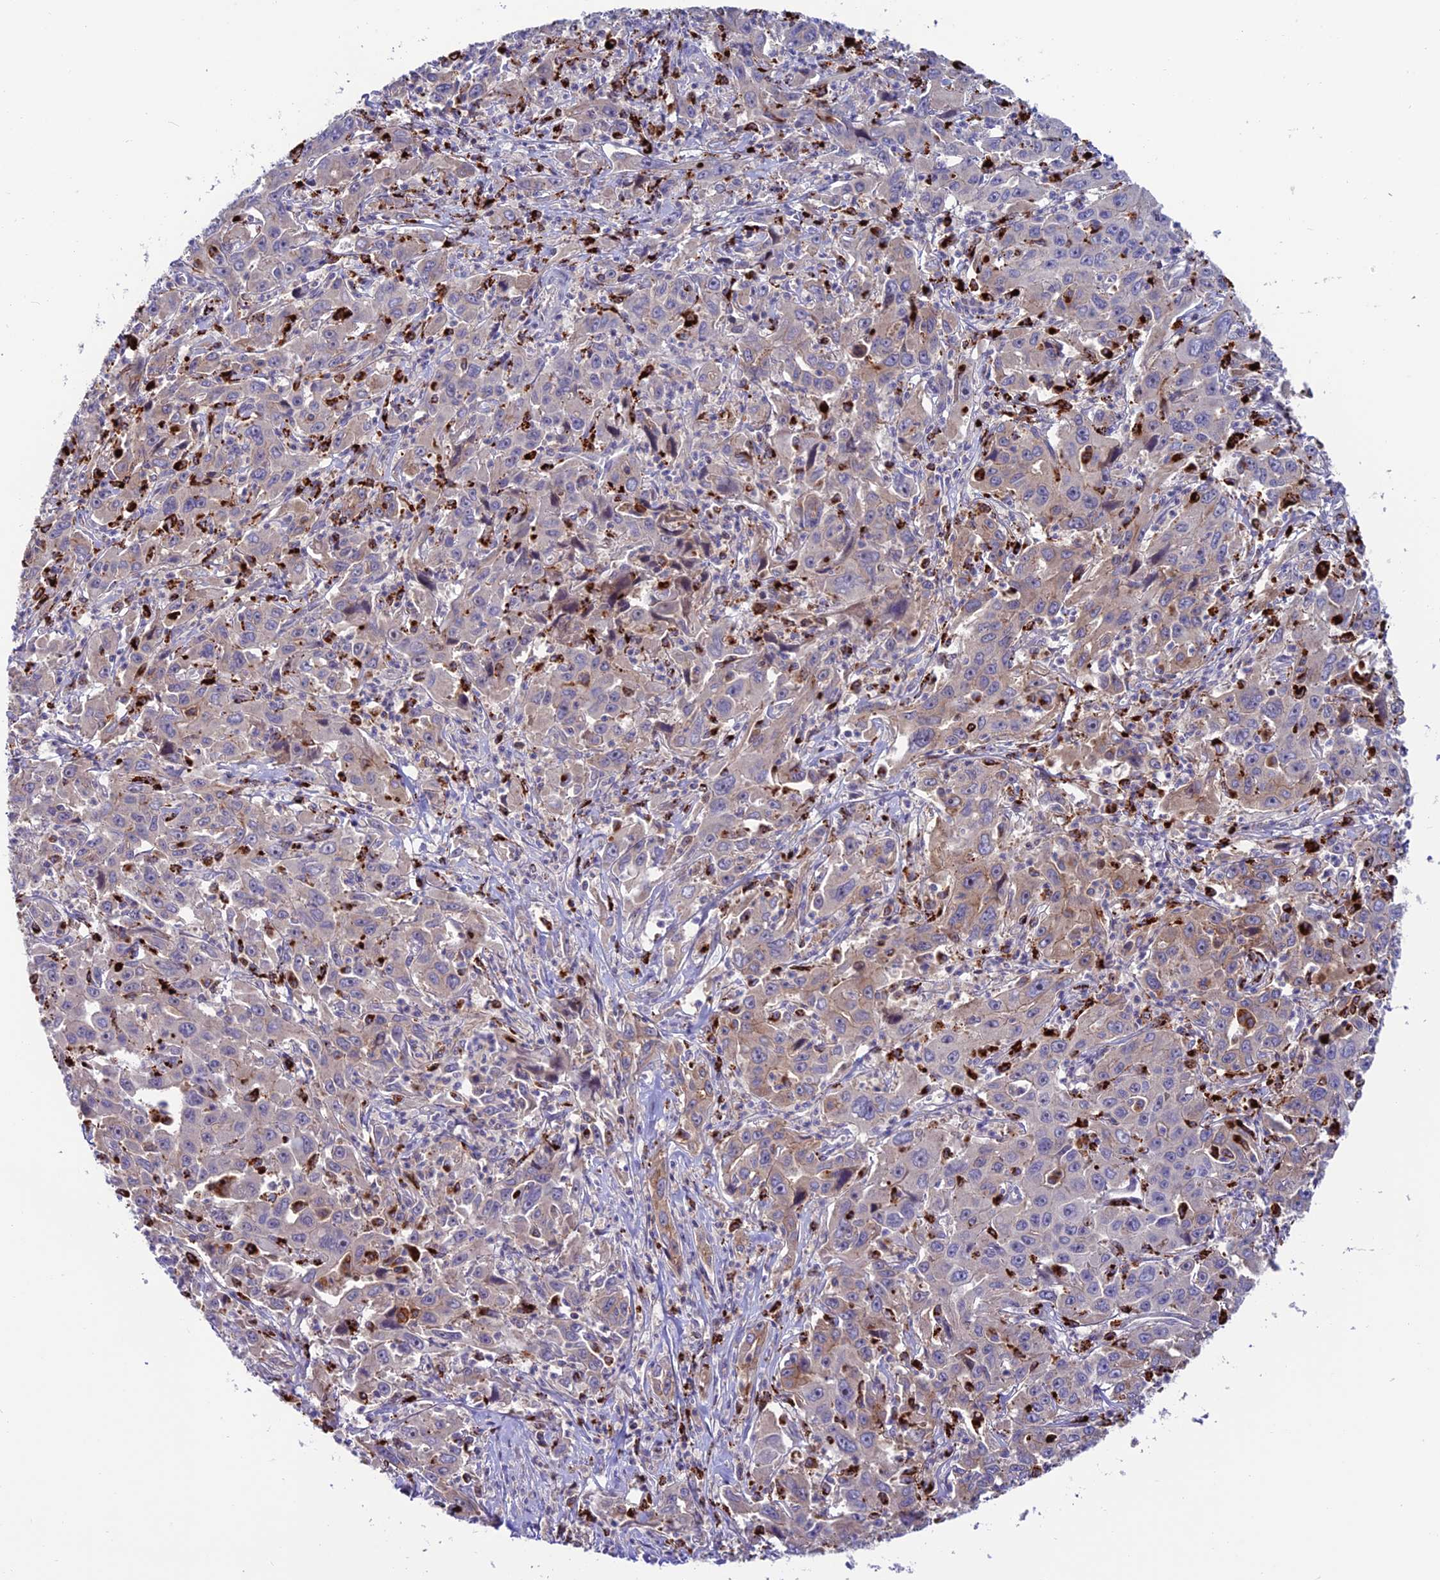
{"staining": {"intensity": "negative", "quantity": "none", "location": "none"}, "tissue": "liver cancer", "cell_type": "Tumor cells", "image_type": "cancer", "snomed": [{"axis": "morphology", "description": "Carcinoma, Hepatocellular, NOS"}, {"axis": "topography", "description": "Liver"}], "caption": "Tumor cells are negative for protein expression in human liver cancer (hepatocellular carcinoma).", "gene": "ARHGEF18", "patient": {"sex": "male", "age": 63}}